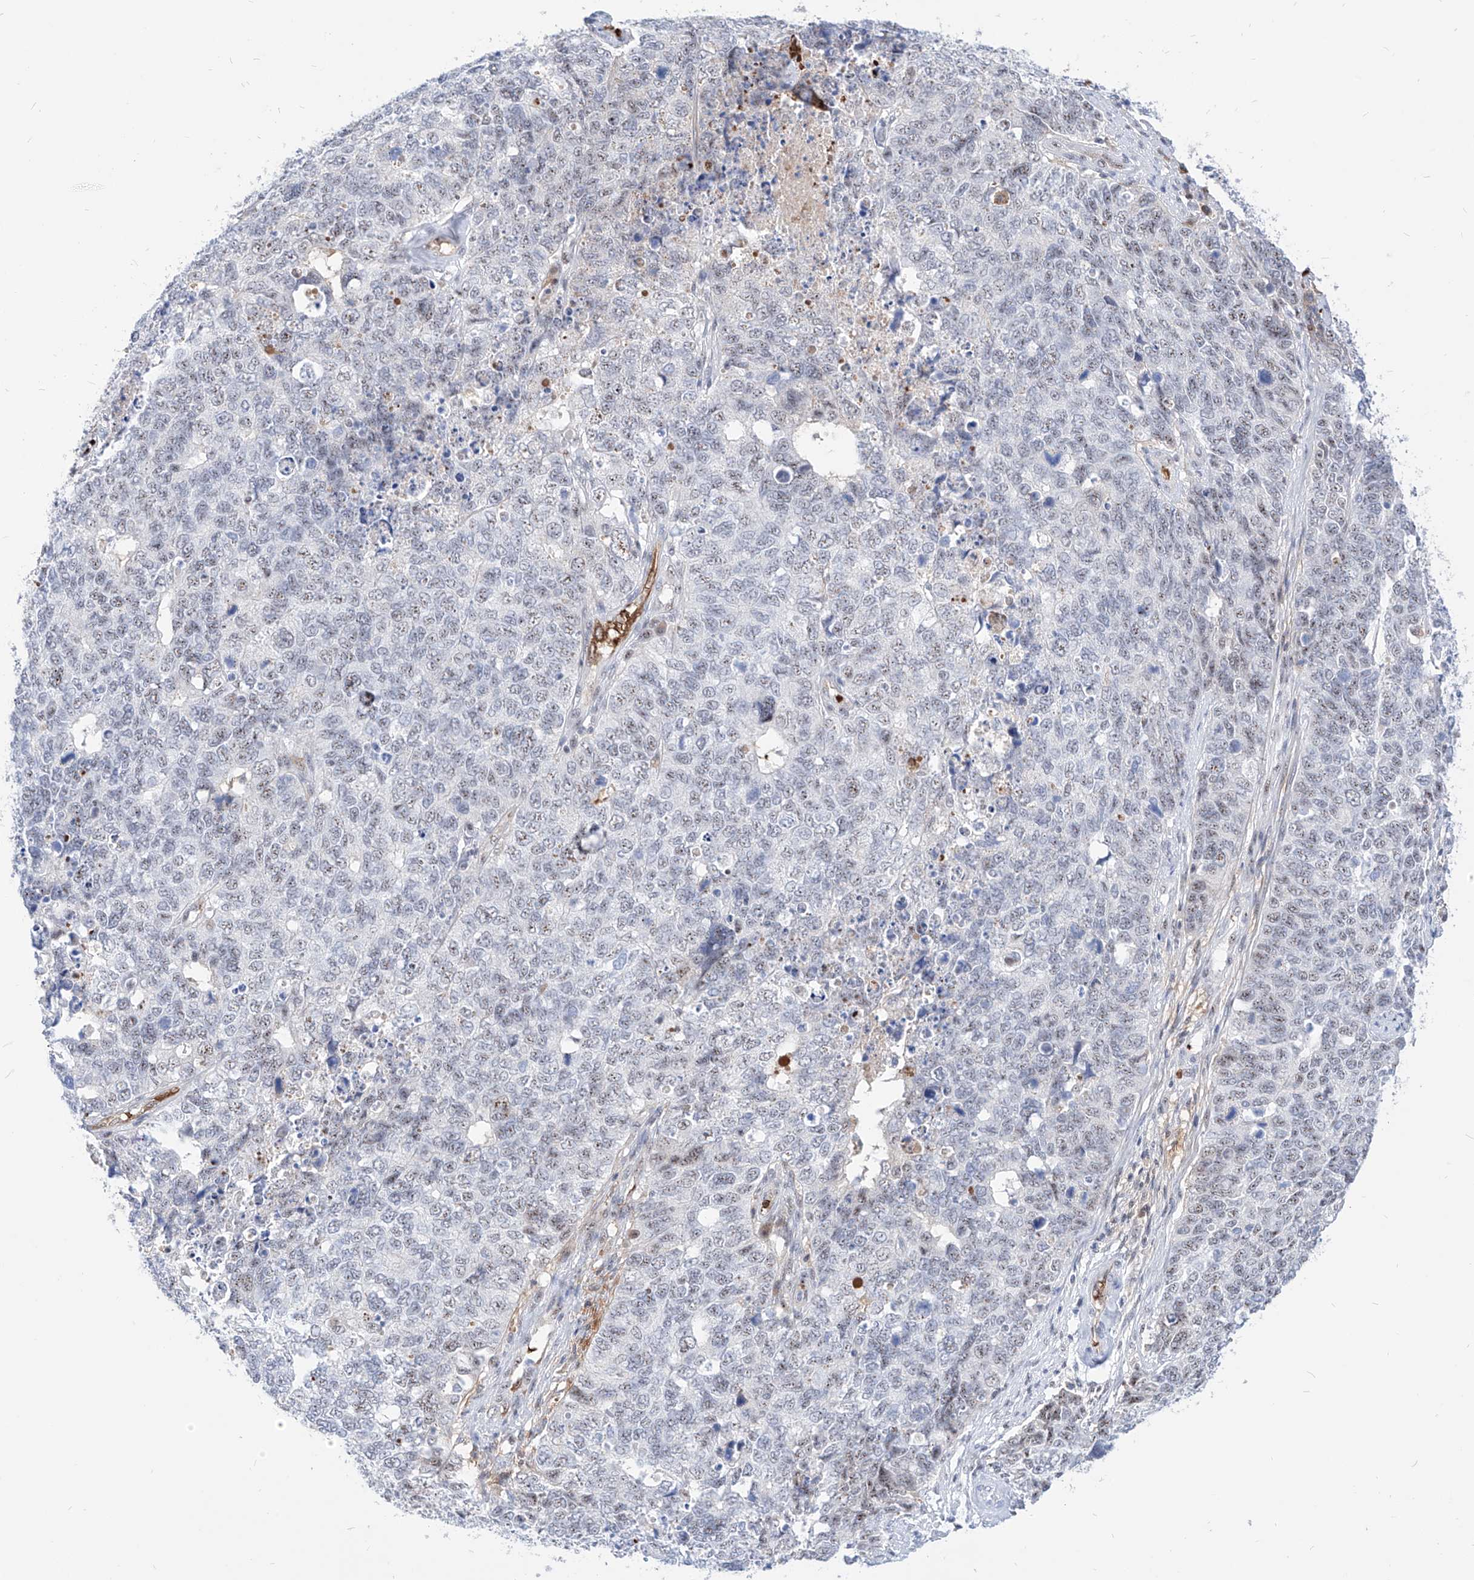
{"staining": {"intensity": "weak", "quantity": "<25%", "location": "nuclear"}, "tissue": "cervical cancer", "cell_type": "Tumor cells", "image_type": "cancer", "snomed": [{"axis": "morphology", "description": "Squamous cell carcinoma, NOS"}, {"axis": "topography", "description": "Cervix"}], "caption": "Cervical cancer was stained to show a protein in brown. There is no significant positivity in tumor cells.", "gene": "ZFP42", "patient": {"sex": "female", "age": 63}}